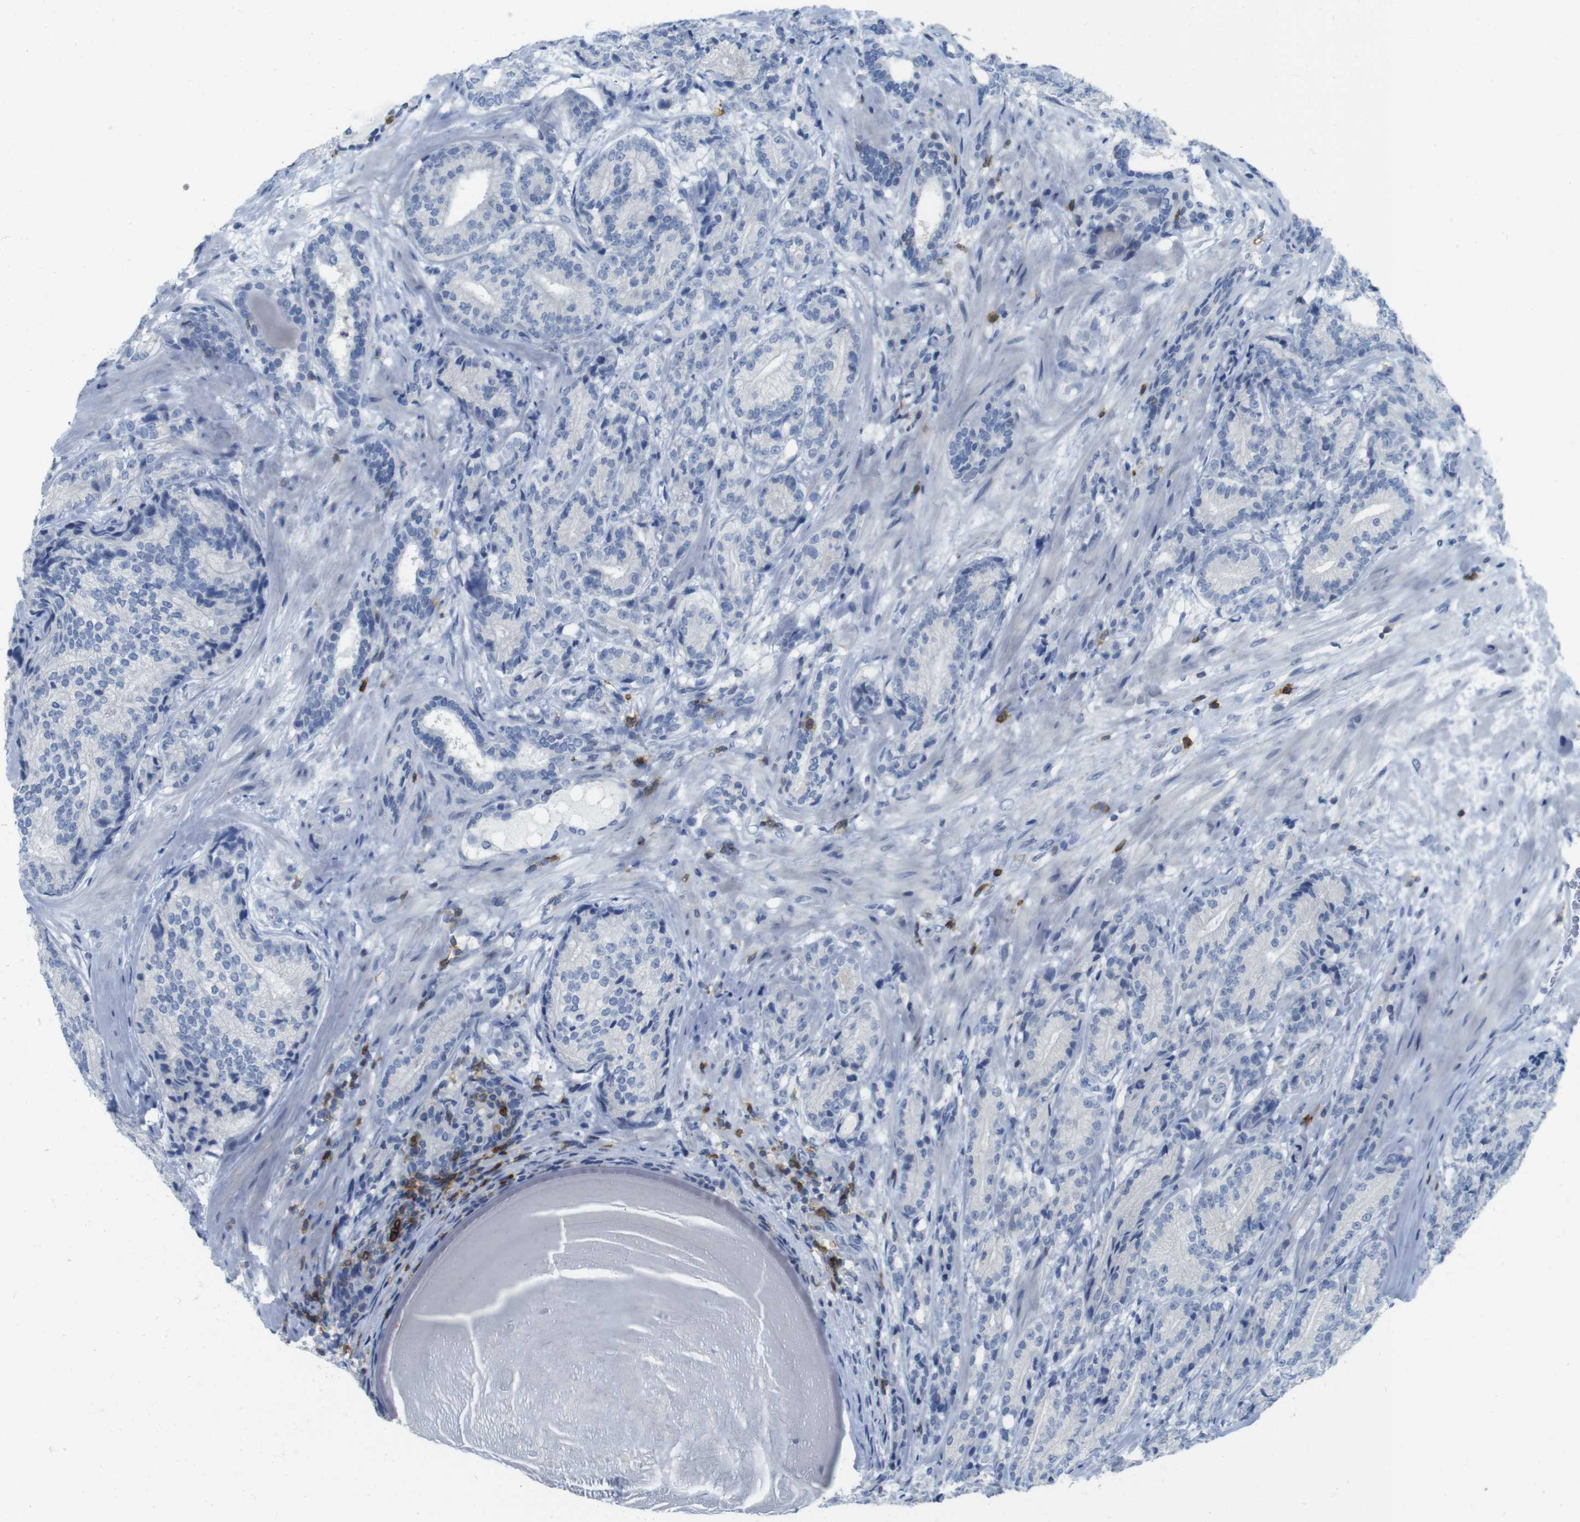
{"staining": {"intensity": "negative", "quantity": "none", "location": "none"}, "tissue": "prostate cancer", "cell_type": "Tumor cells", "image_type": "cancer", "snomed": [{"axis": "morphology", "description": "Adenocarcinoma, High grade"}, {"axis": "topography", "description": "Prostate"}], "caption": "An image of prostate cancer (high-grade adenocarcinoma) stained for a protein demonstrates no brown staining in tumor cells.", "gene": "CD5", "patient": {"sex": "male", "age": 61}}